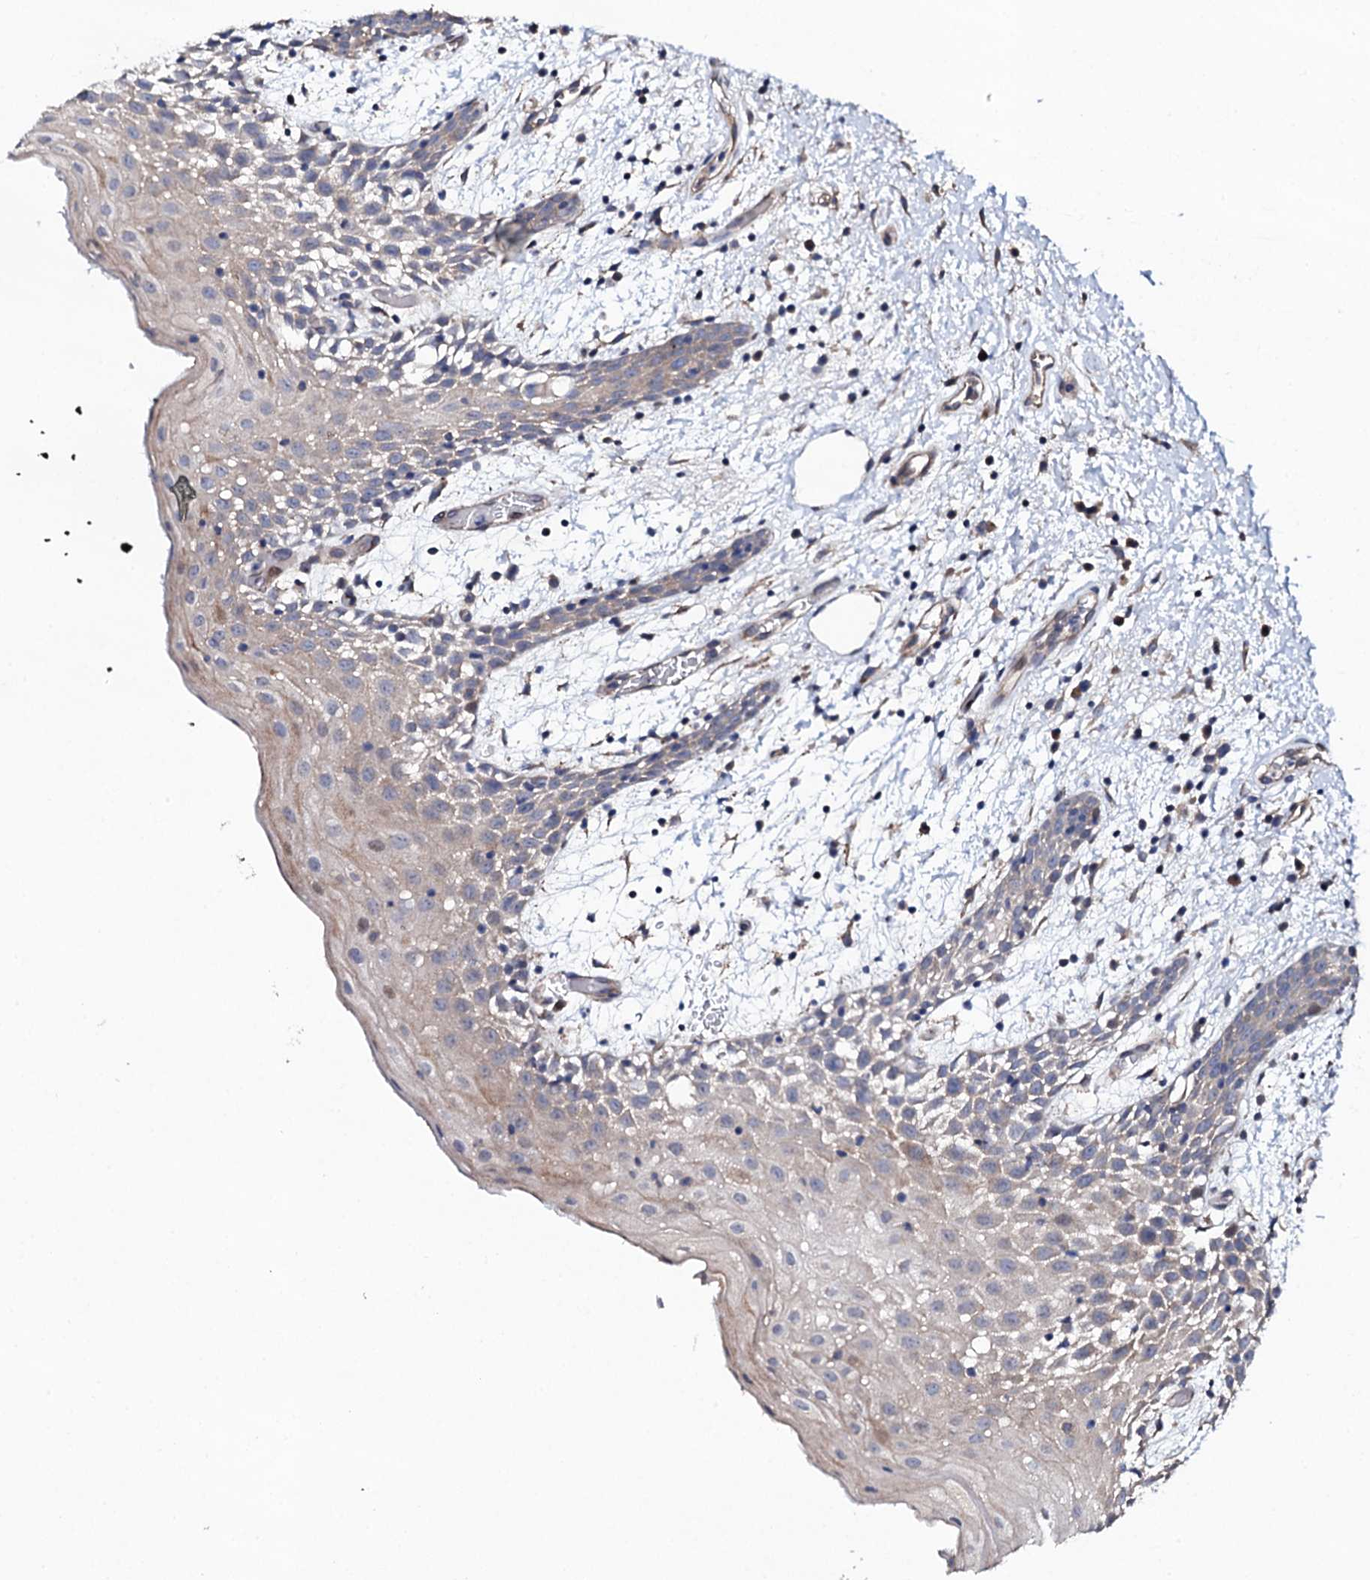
{"staining": {"intensity": "moderate", "quantity": "<25%", "location": "cytoplasmic/membranous,nuclear"}, "tissue": "oral mucosa", "cell_type": "Squamous epithelial cells", "image_type": "normal", "snomed": [{"axis": "morphology", "description": "Normal tissue, NOS"}, {"axis": "topography", "description": "Skeletal muscle"}, {"axis": "topography", "description": "Oral tissue"}, {"axis": "topography", "description": "Salivary gland"}, {"axis": "topography", "description": "Peripheral nerve tissue"}], "caption": "High-power microscopy captured an immunohistochemistry photomicrograph of unremarkable oral mucosa, revealing moderate cytoplasmic/membranous,nuclear expression in approximately <25% of squamous epithelial cells.", "gene": "CIAO2A", "patient": {"sex": "male", "age": 54}}